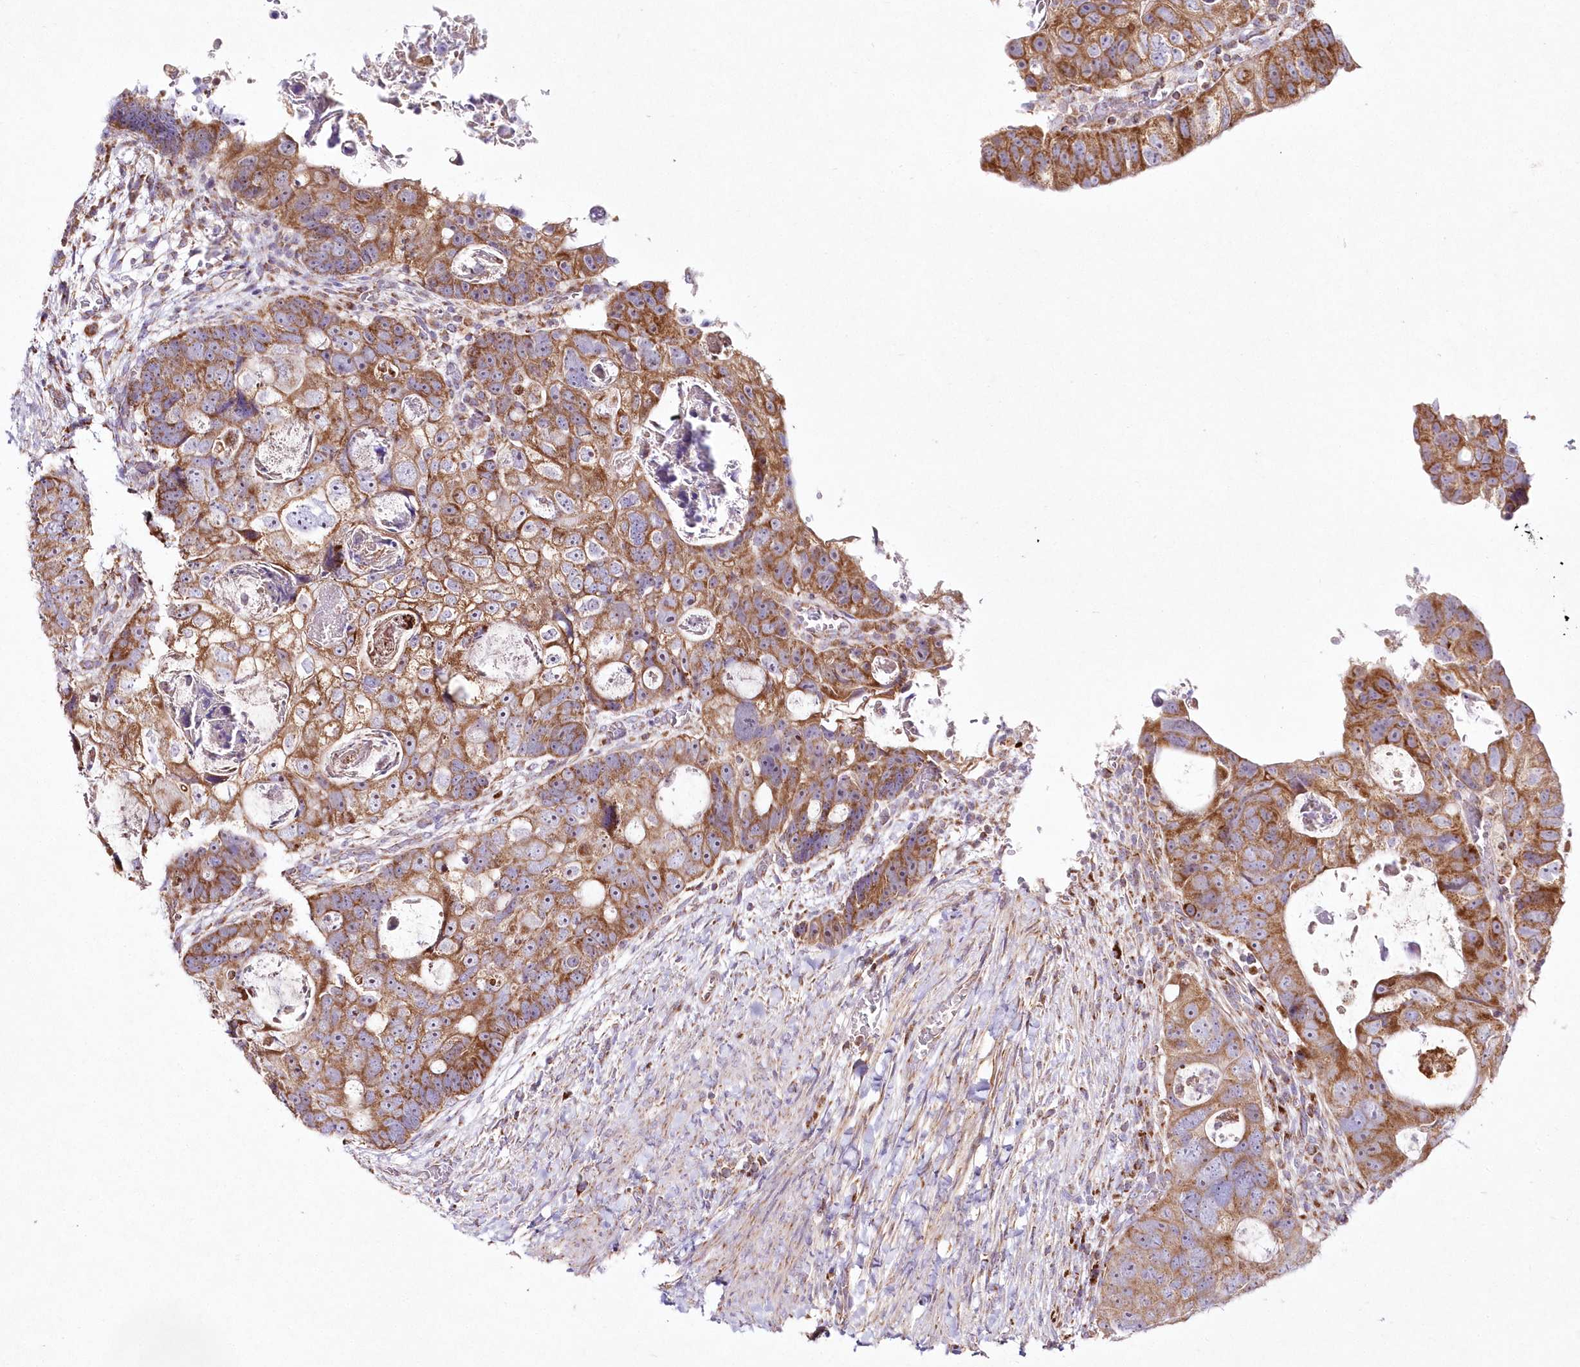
{"staining": {"intensity": "moderate", "quantity": ">75%", "location": "cytoplasmic/membranous"}, "tissue": "colorectal cancer", "cell_type": "Tumor cells", "image_type": "cancer", "snomed": [{"axis": "morphology", "description": "Adenocarcinoma, NOS"}, {"axis": "topography", "description": "Rectum"}], "caption": "A brown stain highlights moderate cytoplasmic/membranous positivity of a protein in adenocarcinoma (colorectal) tumor cells.", "gene": "DNA2", "patient": {"sex": "male", "age": 59}}